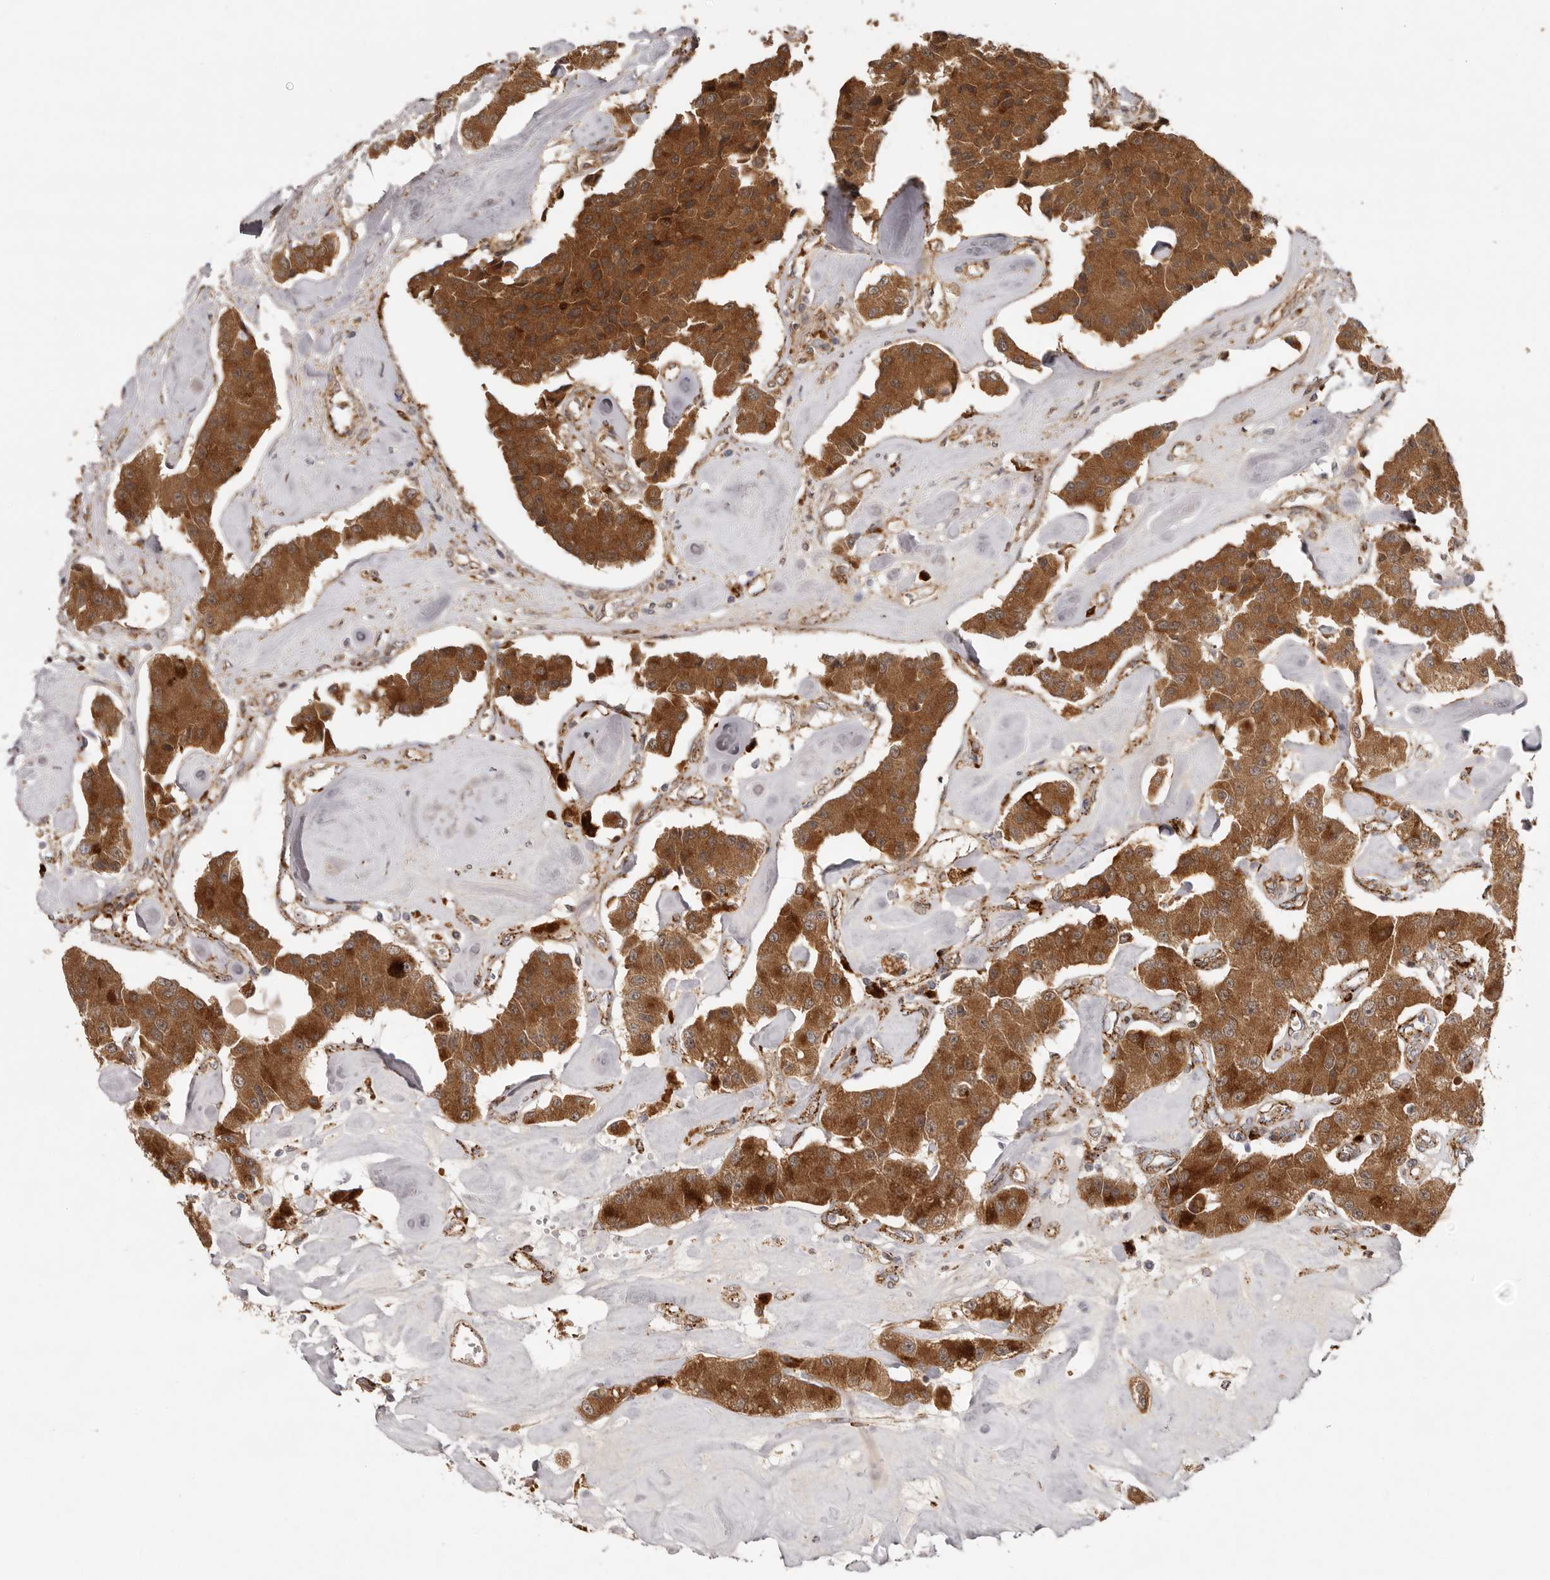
{"staining": {"intensity": "strong", "quantity": ">75%", "location": "cytoplasmic/membranous"}, "tissue": "carcinoid", "cell_type": "Tumor cells", "image_type": "cancer", "snomed": [{"axis": "morphology", "description": "Carcinoid, malignant, NOS"}, {"axis": "topography", "description": "Pancreas"}], "caption": "This is an image of immunohistochemistry staining of carcinoid (malignant), which shows strong expression in the cytoplasmic/membranous of tumor cells.", "gene": "GRN", "patient": {"sex": "male", "age": 41}}